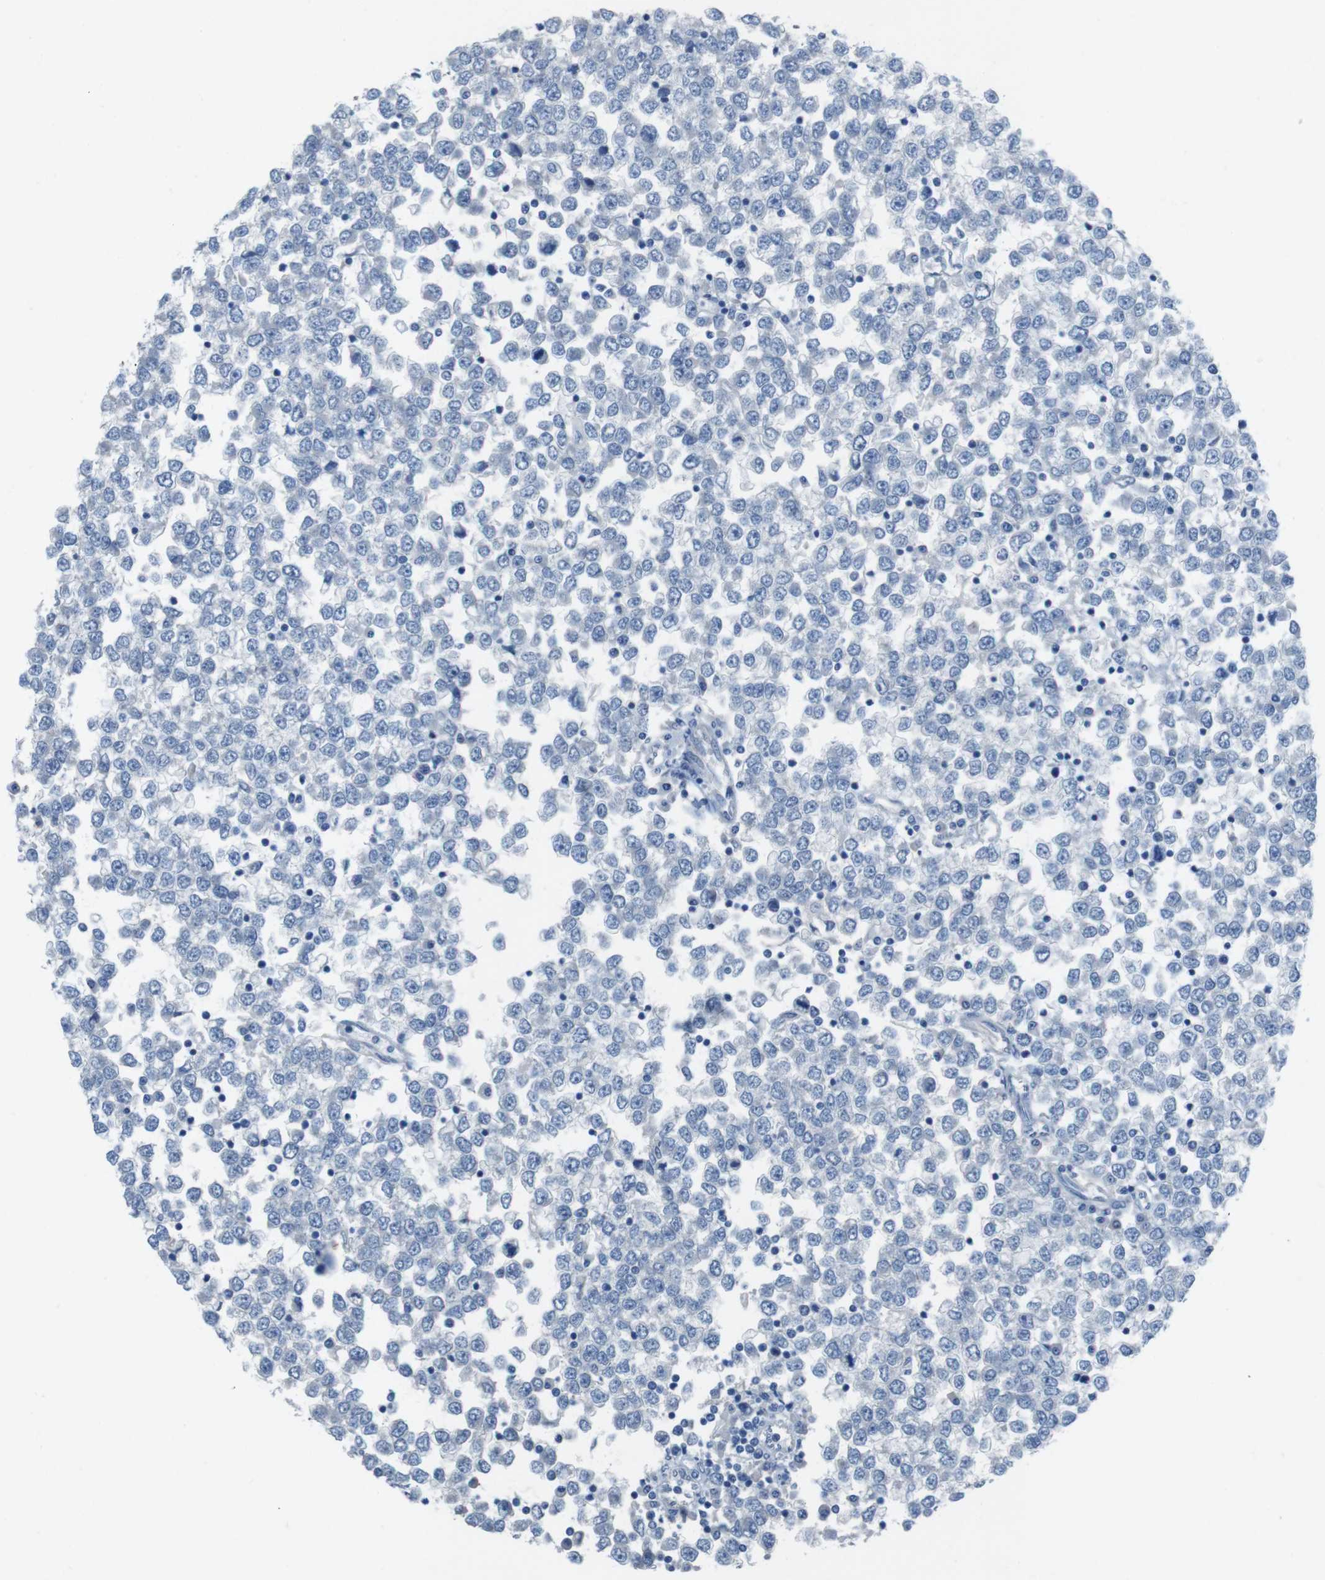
{"staining": {"intensity": "negative", "quantity": "none", "location": "none"}, "tissue": "testis cancer", "cell_type": "Tumor cells", "image_type": "cancer", "snomed": [{"axis": "morphology", "description": "Seminoma, NOS"}, {"axis": "topography", "description": "Testis"}], "caption": "IHC photomicrograph of human seminoma (testis) stained for a protein (brown), which demonstrates no positivity in tumor cells. (Immunohistochemistry (ihc), brightfield microscopy, high magnification).", "gene": "CYP2C8", "patient": {"sex": "male", "age": 65}}